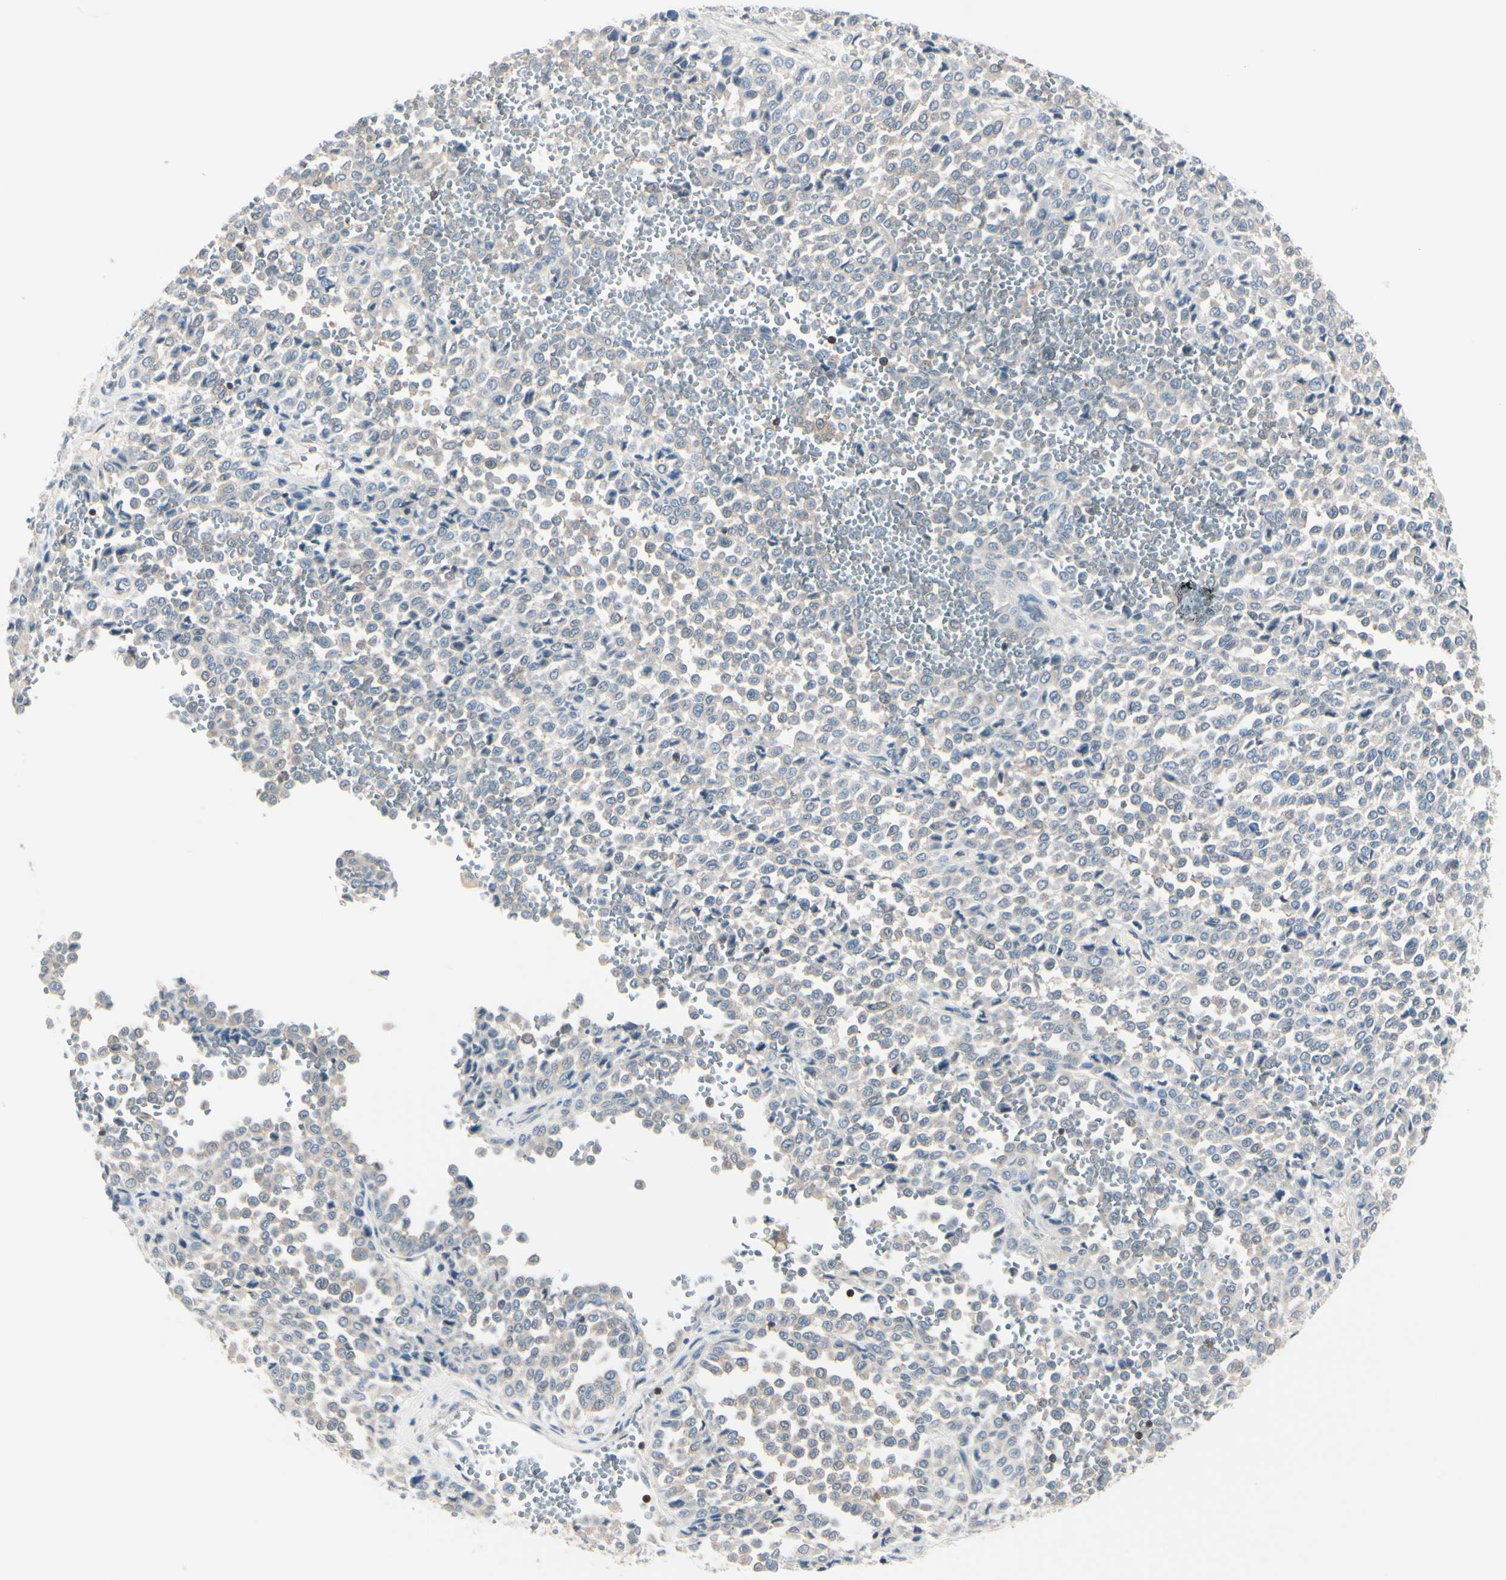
{"staining": {"intensity": "negative", "quantity": "none", "location": "none"}, "tissue": "melanoma", "cell_type": "Tumor cells", "image_type": "cancer", "snomed": [{"axis": "morphology", "description": "Malignant melanoma, Metastatic site"}, {"axis": "topography", "description": "Pancreas"}], "caption": "Tumor cells show no significant positivity in melanoma.", "gene": "SLC9A3R1", "patient": {"sex": "female", "age": 30}}